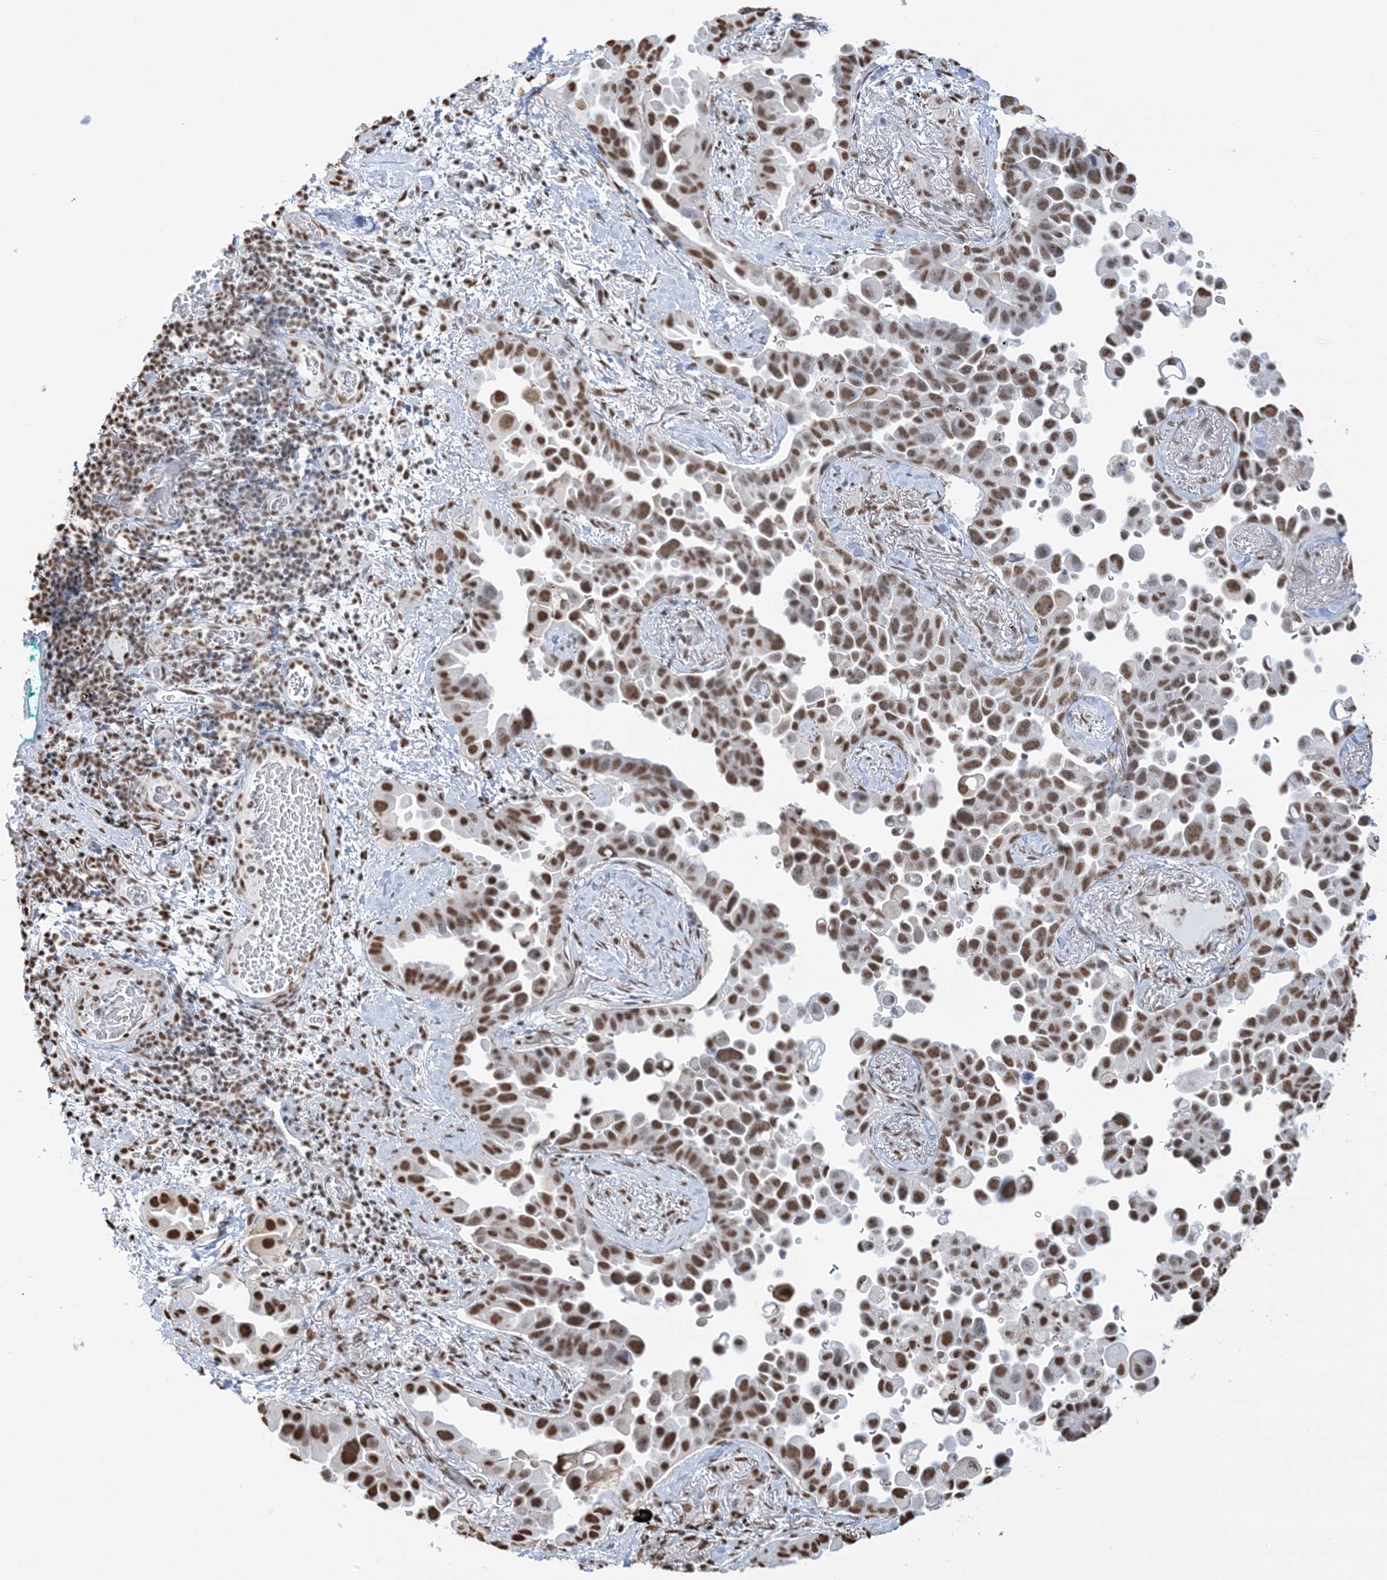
{"staining": {"intensity": "moderate", "quantity": ">75%", "location": "nuclear"}, "tissue": "lung cancer", "cell_type": "Tumor cells", "image_type": "cancer", "snomed": [{"axis": "morphology", "description": "Adenocarcinoma, NOS"}, {"axis": "topography", "description": "Lung"}], "caption": "Immunohistochemistry (IHC) histopathology image of human adenocarcinoma (lung) stained for a protein (brown), which exhibits medium levels of moderate nuclear staining in approximately >75% of tumor cells.", "gene": "ZNF792", "patient": {"sex": "female", "age": 67}}